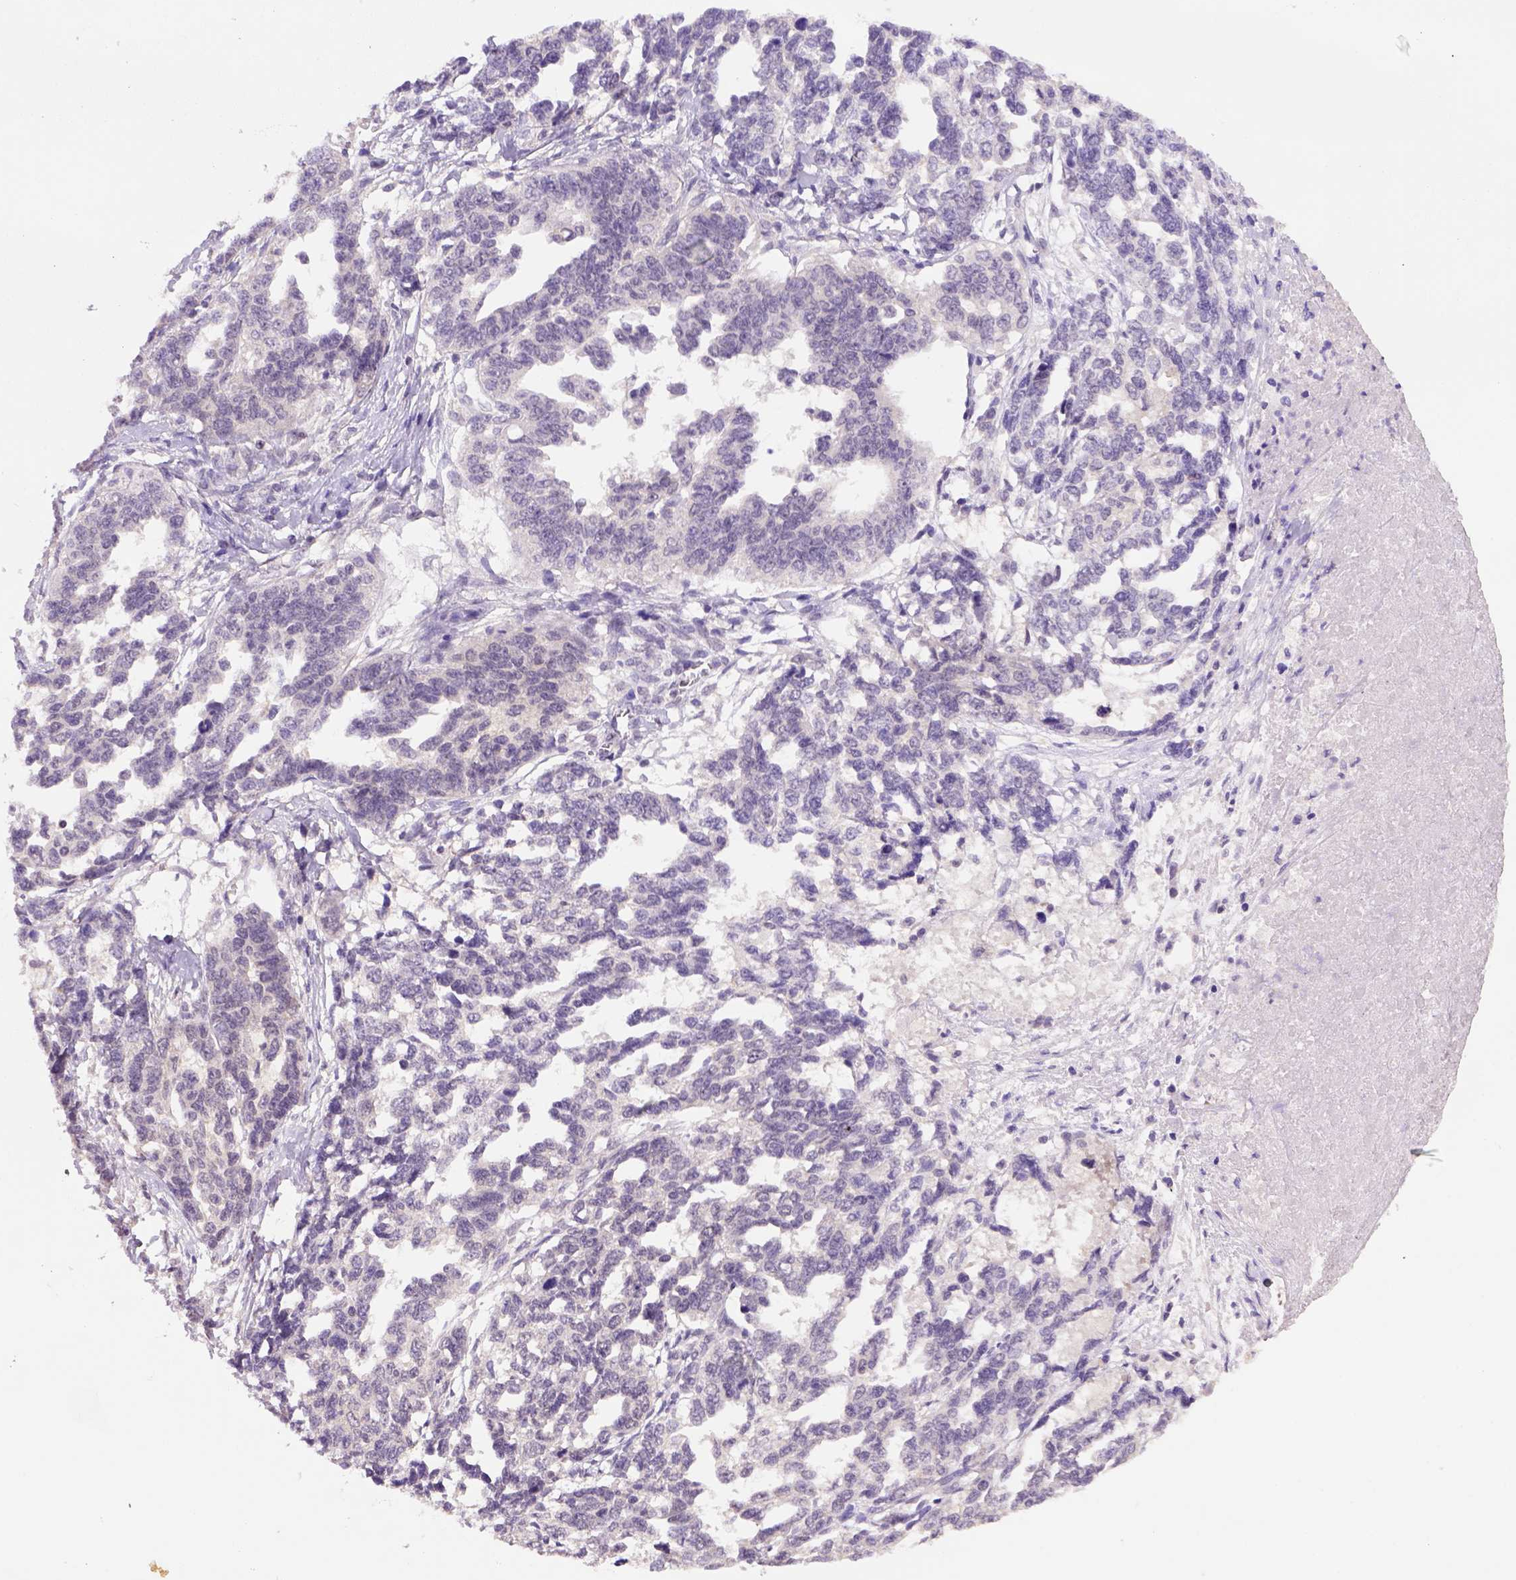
{"staining": {"intensity": "weak", "quantity": "25%-75%", "location": "cytoplasmic/membranous,nuclear"}, "tissue": "ovarian cancer", "cell_type": "Tumor cells", "image_type": "cancer", "snomed": [{"axis": "morphology", "description": "Cystadenocarcinoma, serous, NOS"}, {"axis": "topography", "description": "Ovary"}], "caption": "Weak cytoplasmic/membranous and nuclear staining is identified in approximately 25%-75% of tumor cells in ovarian cancer.", "gene": "SCML4", "patient": {"sex": "female", "age": 69}}